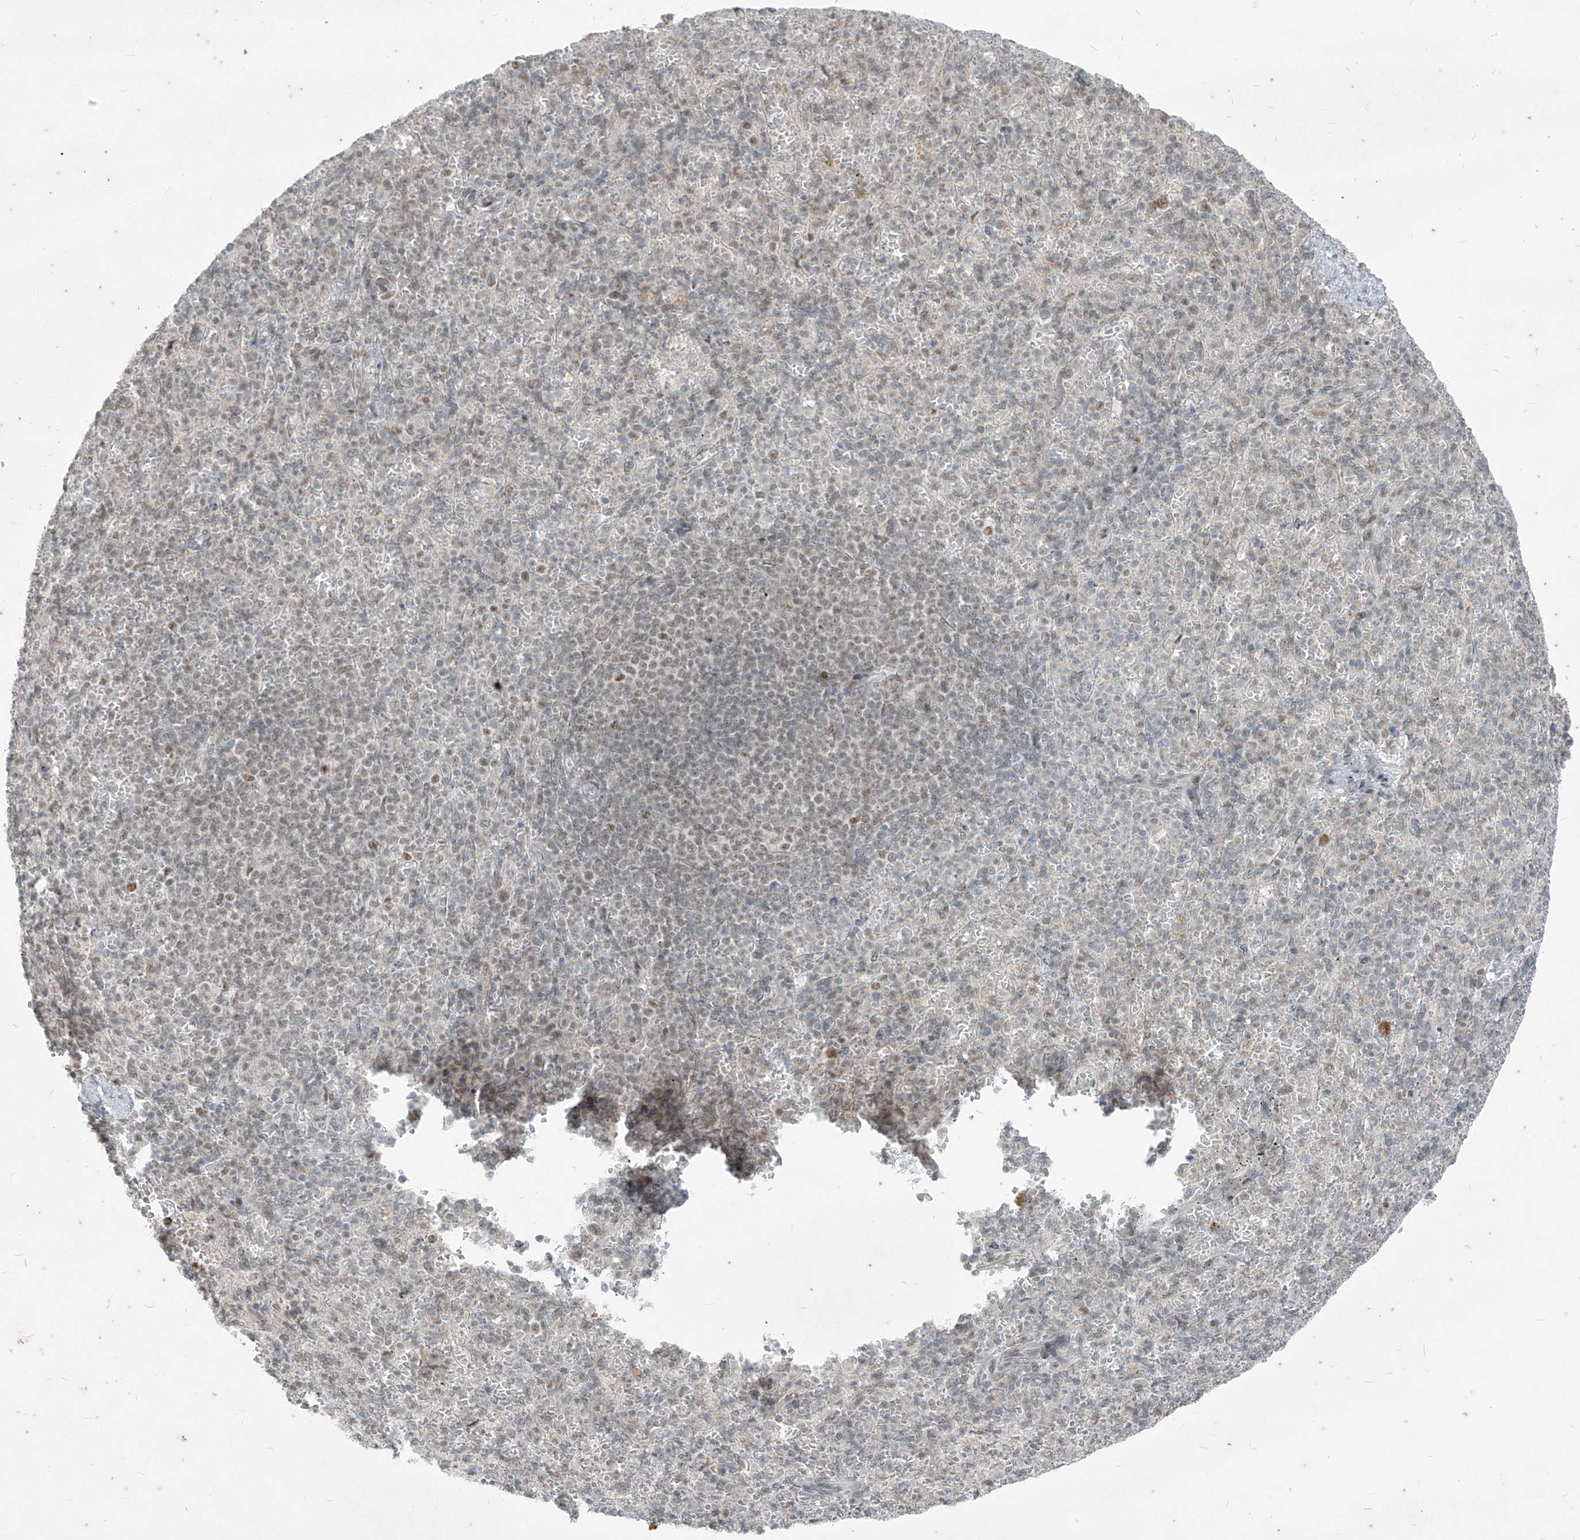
{"staining": {"intensity": "weak", "quantity": "25%-75%", "location": "nuclear"}, "tissue": "spleen", "cell_type": "Cells in red pulp", "image_type": "normal", "snomed": [{"axis": "morphology", "description": "Normal tissue, NOS"}, {"axis": "topography", "description": "Spleen"}], "caption": "A brown stain shows weak nuclear expression of a protein in cells in red pulp of unremarkable spleen.", "gene": "ZNF354B", "patient": {"sex": "female", "age": 74}}